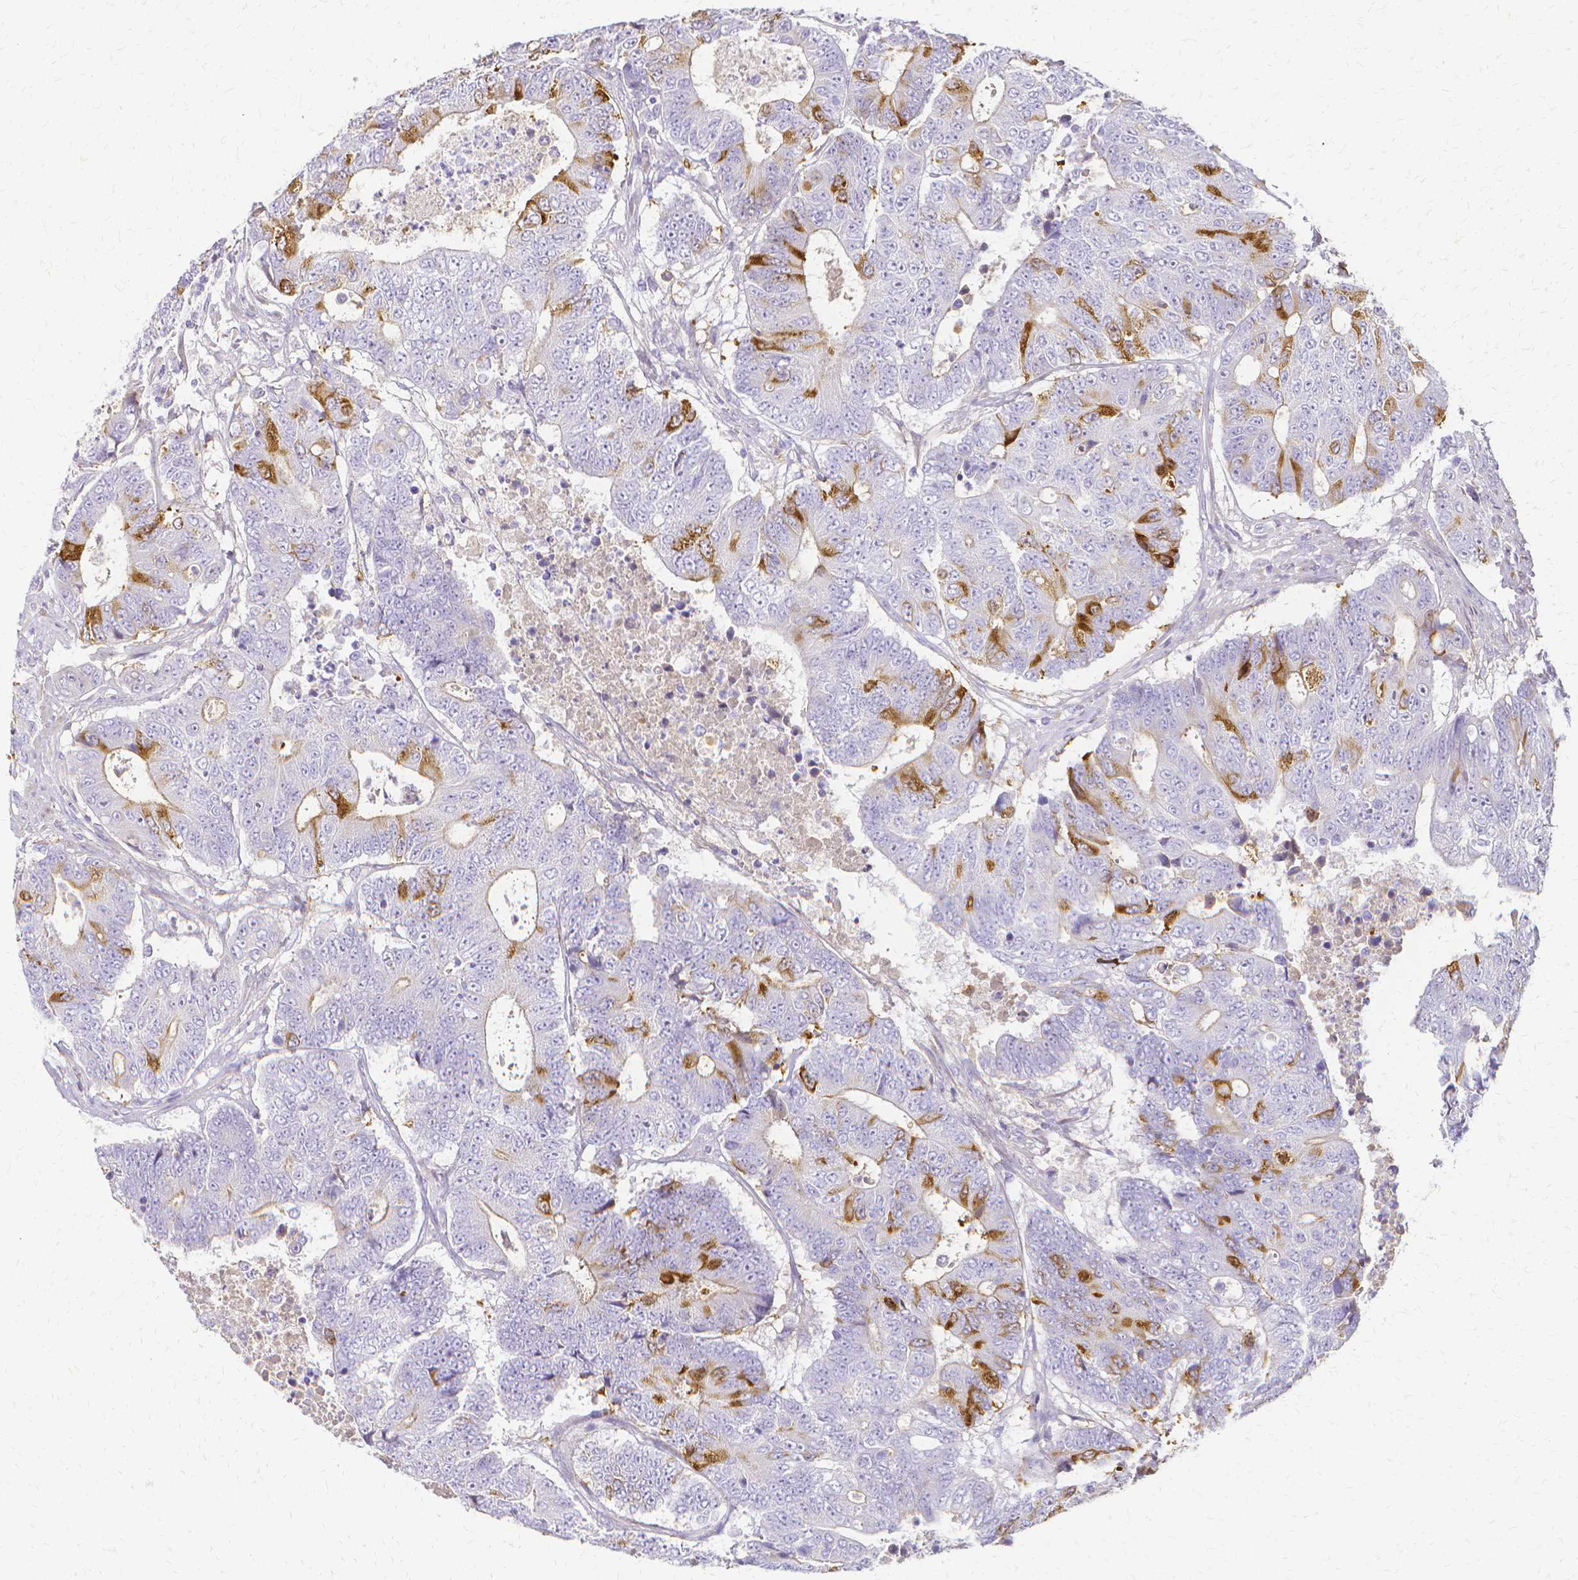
{"staining": {"intensity": "moderate", "quantity": "<25%", "location": "cytoplasmic/membranous"}, "tissue": "colorectal cancer", "cell_type": "Tumor cells", "image_type": "cancer", "snomed": [{"axis": "morphology", "description": "Adenocarcinoma, NOS"}, {"axis": "topography", "description": "Colon"}], "caption": "Moderate cytoplasmic/membranous staining for a protein is appreciated in about <25% of tumor cells of colorectal cancer (adenocarcinoma) using IHC.", "gene": "CCNB1", "patient": {"sex": "female", "age": 48}}